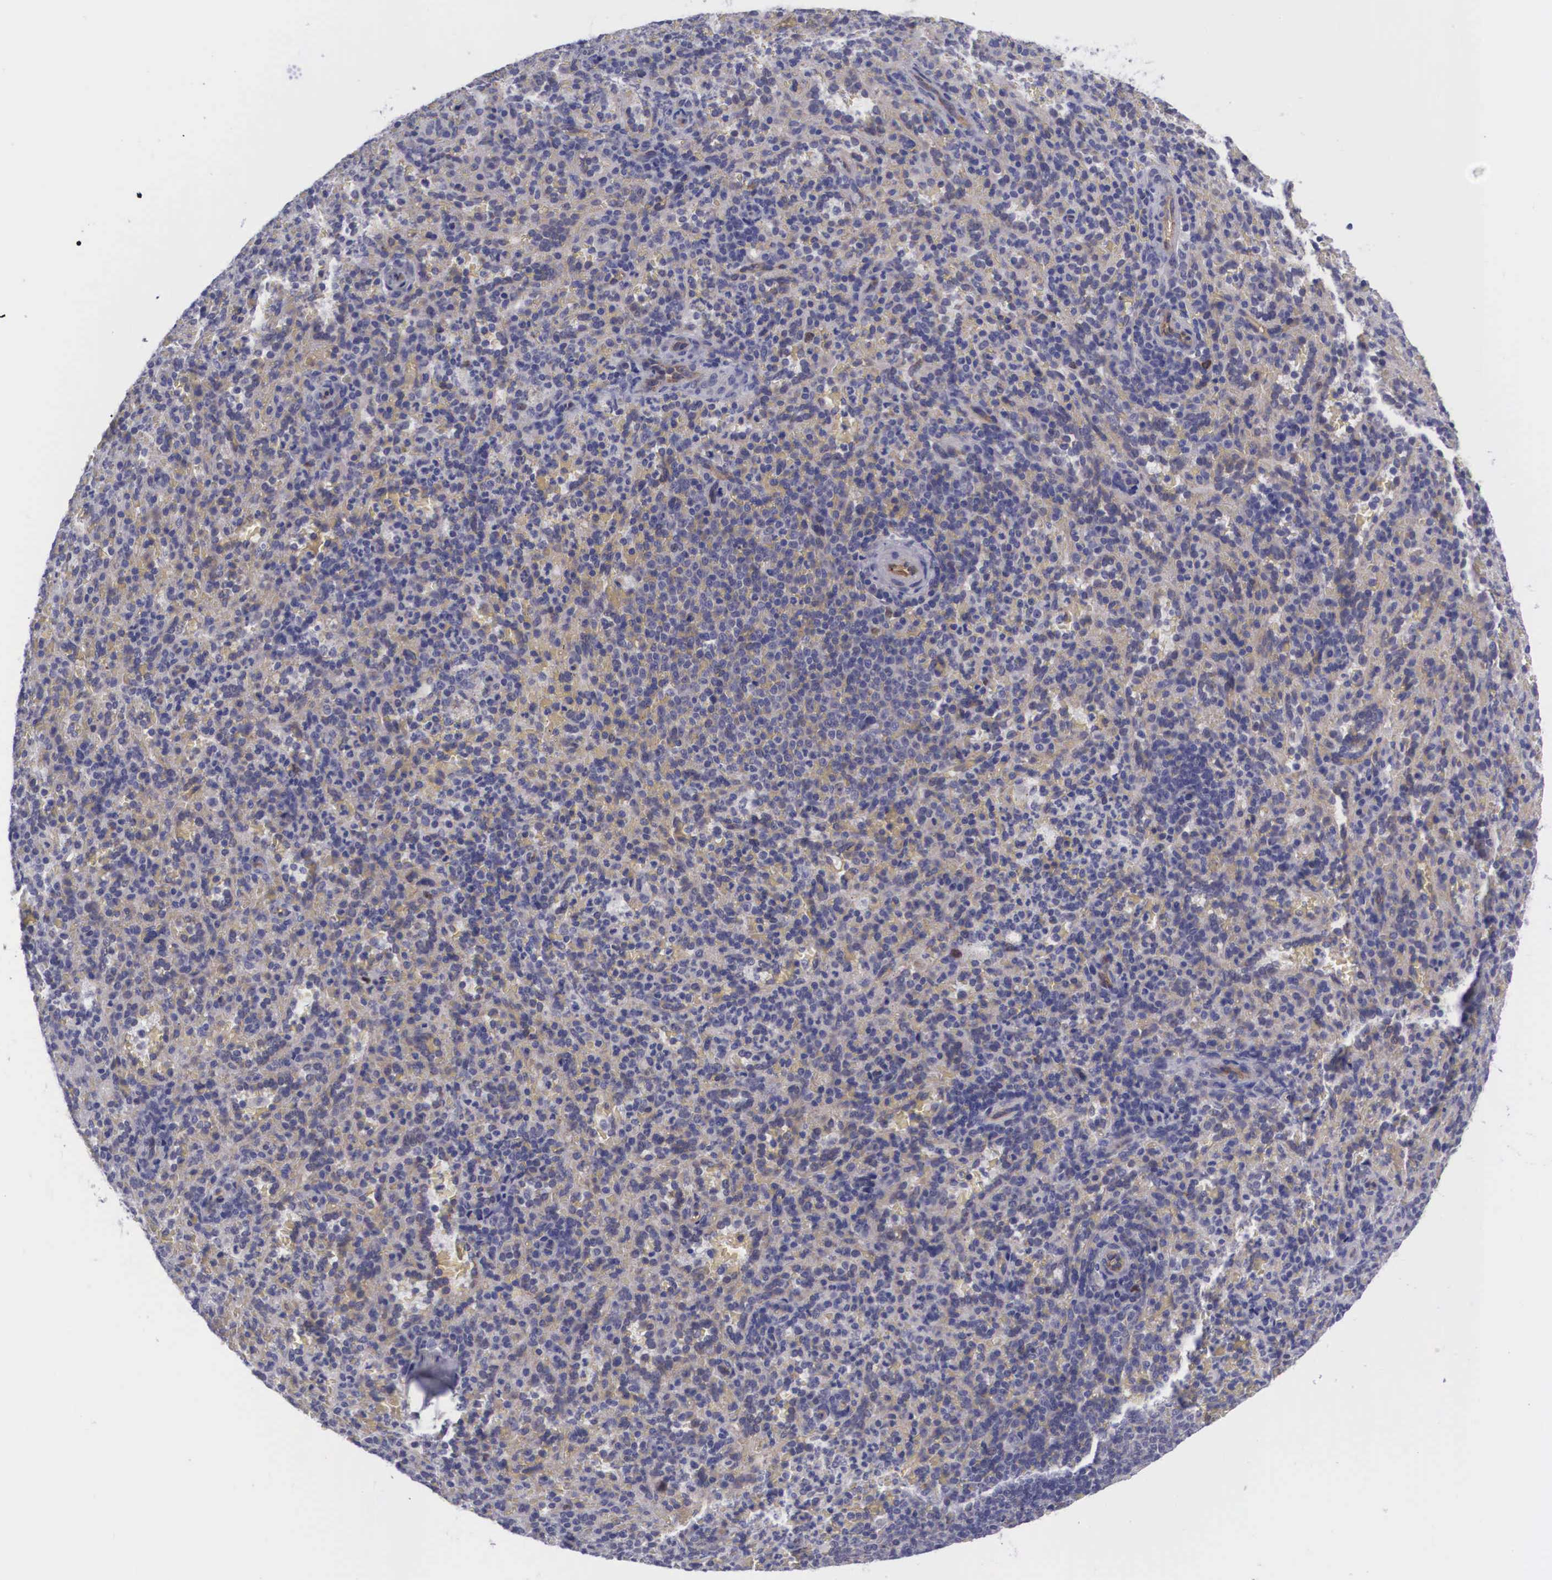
{"staining": {"intensity": "negative", "quantity": "none", "location": "none"}, "tissue": "spleen", "cell_type": "Cells in red pulp", "image_type": "normal", "snomed": [{"axis": "morphology", "description": "Normal tissue, NOS"}, {"axis": "topography", "description": "Spleen"}], "caption": "This image is of normal spleen stained with IHC to label a protein in brown with the nuclei are counter-stained blue. There is no staining in cells in red pulp. (DAB immunohistochemistry visualized using brightfield microscopy, high magnification).", "gene": "MAST4", "patient": {"sex": "female", "age": 21}}